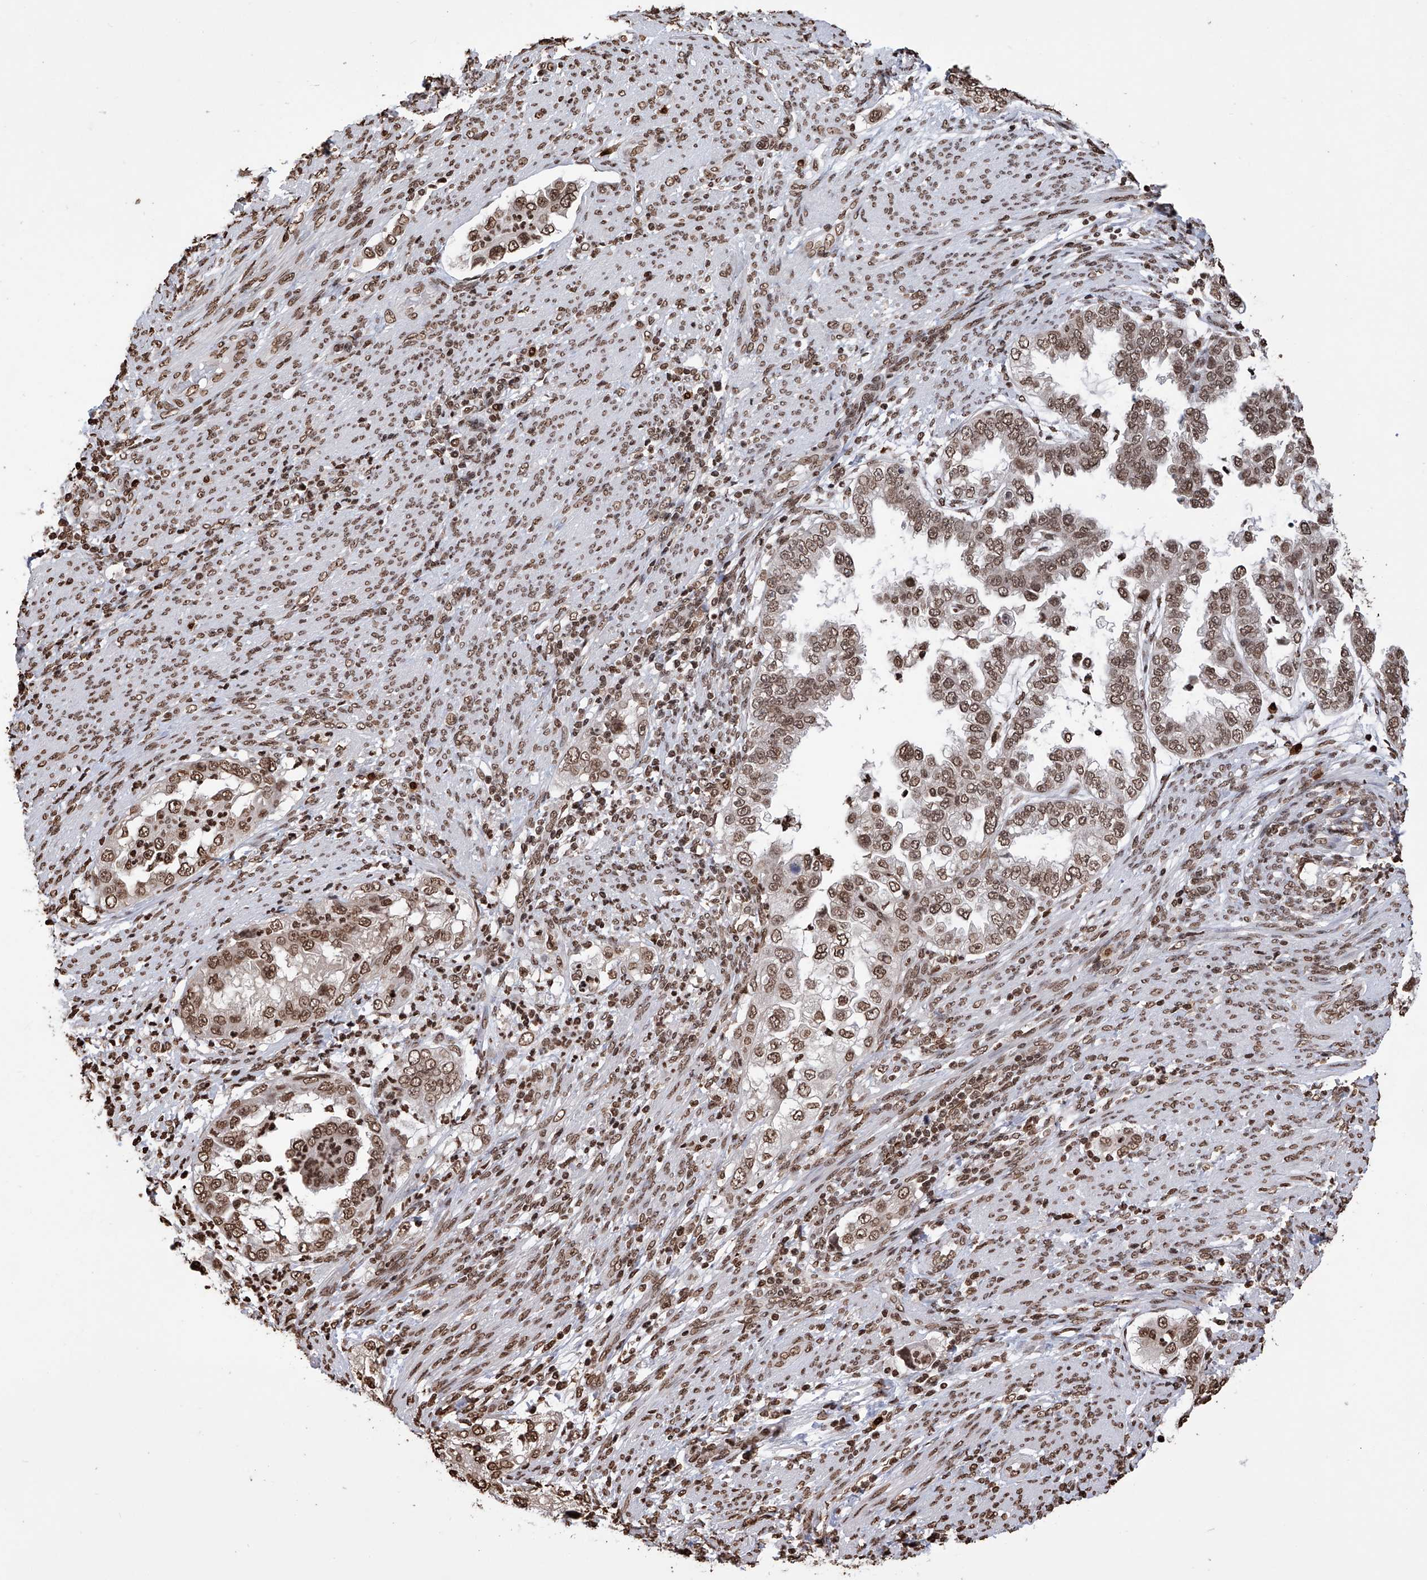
{"staining": {"intensity": "moderate", "quantity": ">75%", "location": "nuclear"}, "tissue": "endometrial cancer", "cell_type": "Tumor cells", "image_type": "cancer", "snomed": [{"axis": "morphology", "description": "Adenocarcinoma, NOS"}, {"axis": "topography", "description": "Endometrium"}], "caption": "High-power microscopy captured an immunohistochemistry histopathology image of endometrial cancer, revealing moderate nuclear positivity in about >75% of tumor cells.", "gene": "CFAP410", "patient": {"sex": "female", "age": 85}}